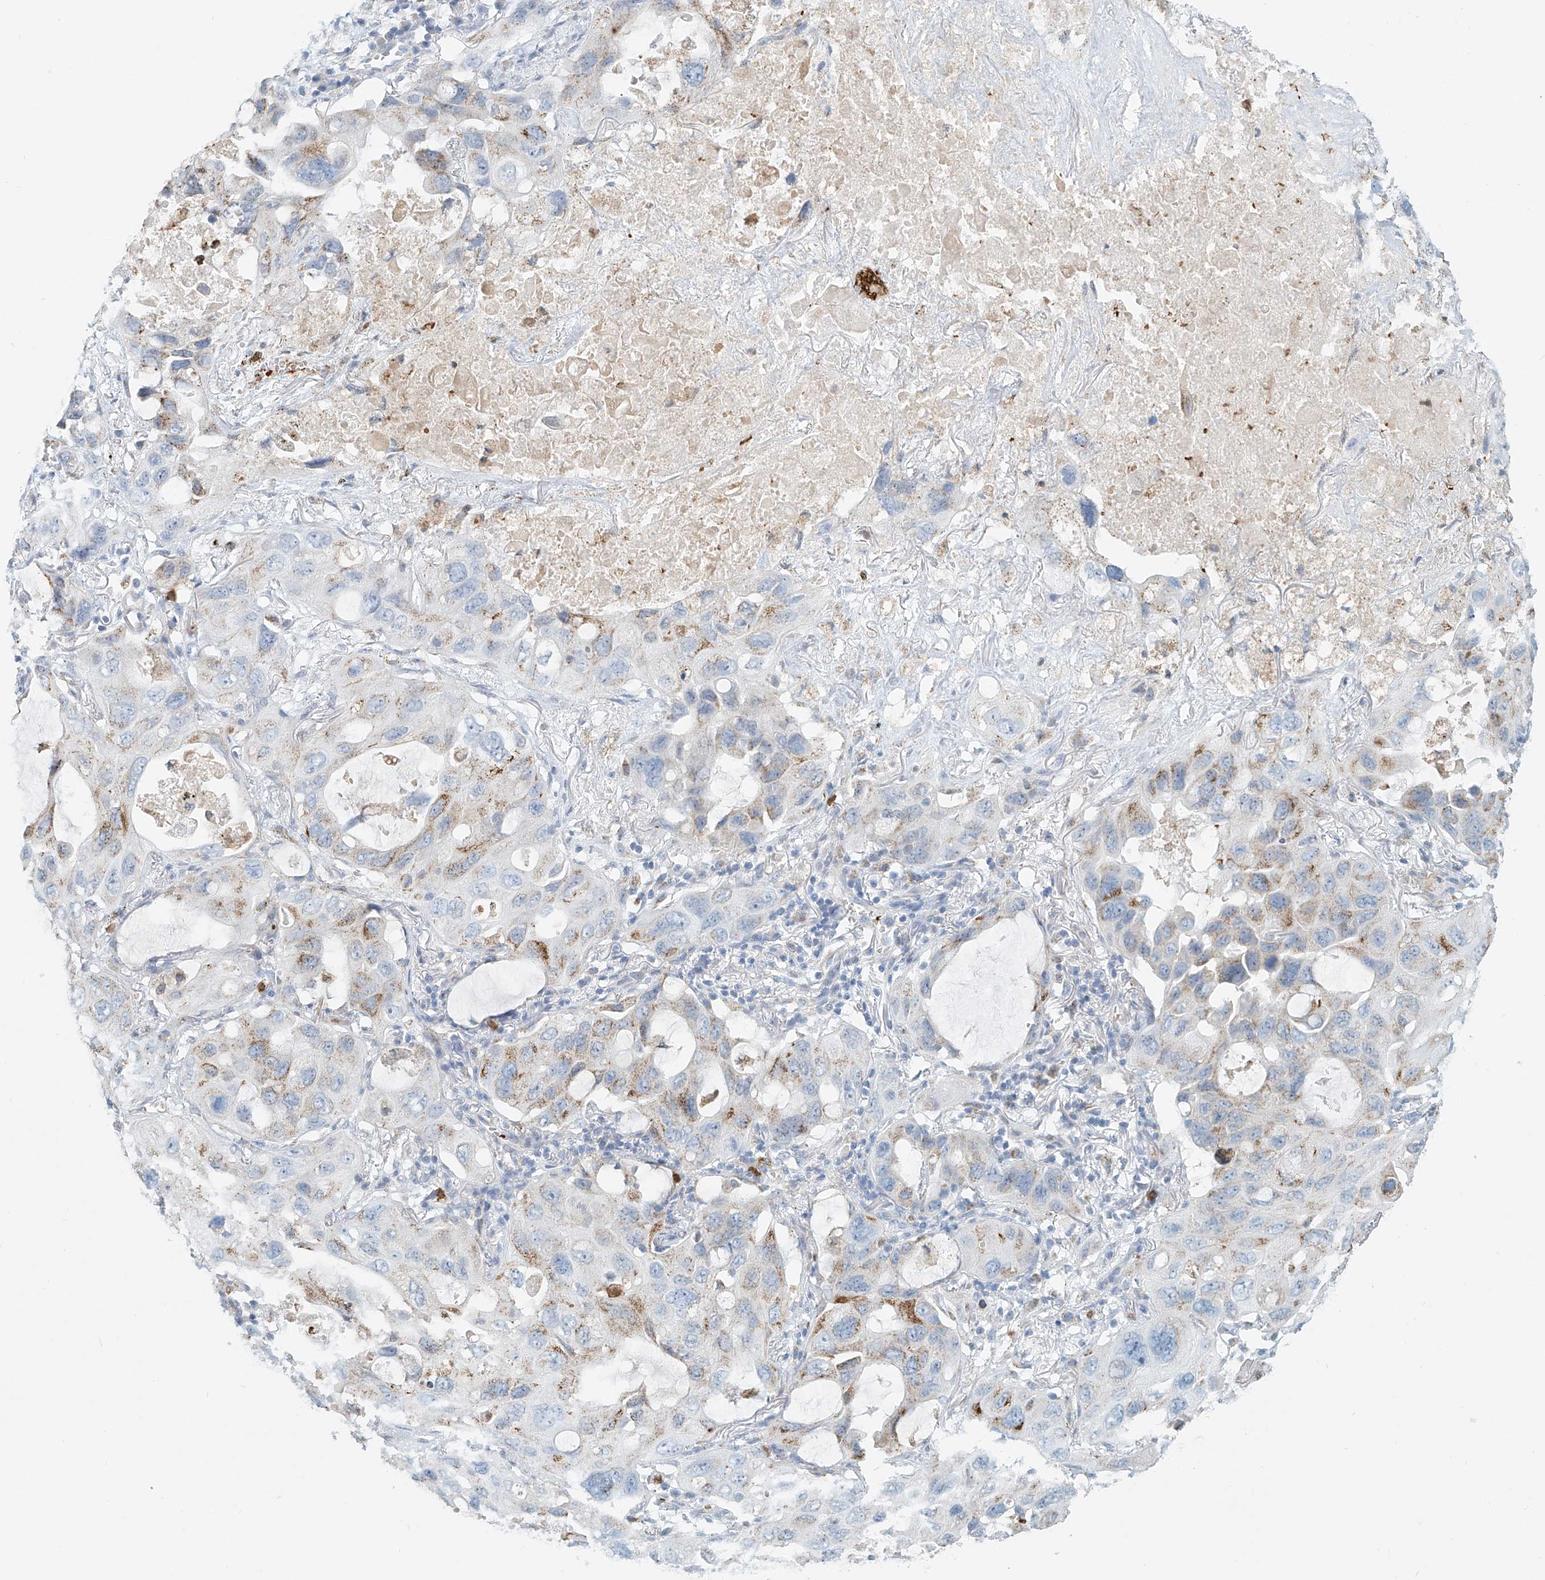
{"staining": {"intensity": "moderate", "quantity": "25%-75%", "location": "cytoplasmic/membranous"}, "tissue": "lung cancer", "cell_type": "Tumor cells", "image_type": "cancer", "snomed": [{"axis": "morphology", "description": "Squamous cell carcinoma, NOS"}, {"axis": "topography", "description": "Lung"}], "caption": "Immunohistochemistry image of neoplastic tissue: human lung squamous cell carcinoma stained using IHC shows medium levels of moderate protein expression localized specifically in the cytoplasmic/membranous of tumor cells, appearing as a cytoplasmic/membranous brown color.", "gene": "PTPRA", "patient": {"sex": "female", "age": 73}}